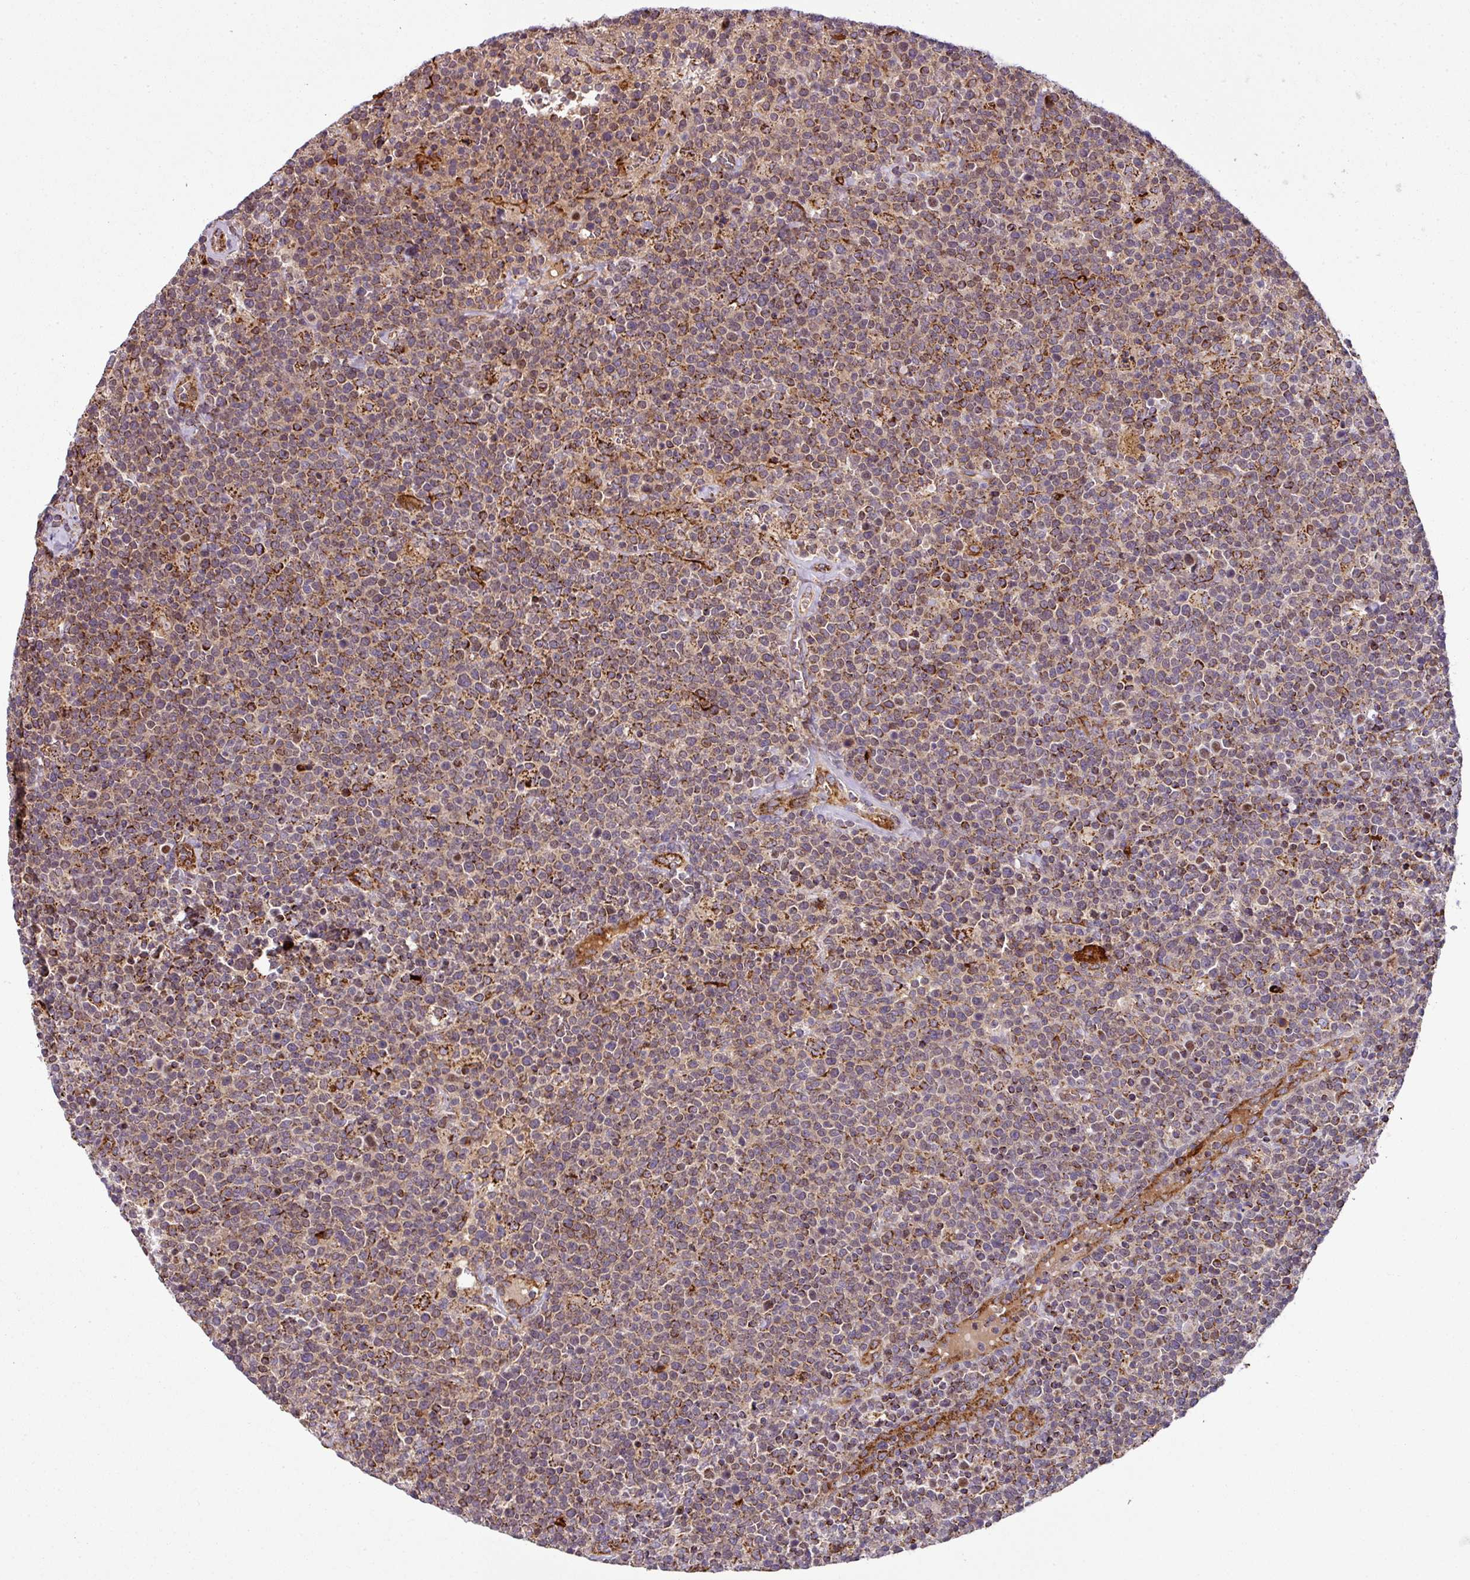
{"staining": {"intensity": "moderate", "quantity": ">75%", "location": "cytoplasmic/membranous"}, "tissue": "lymphoma", "cell_type": "Tumor cells", "image_type": "cancer", "snomed": [{"axis": "morphology", "description": "Malignant lymphoma, non-Hodgkin's type, High grade"}, {"axis": "topography", "description": "Lymph node"}], "caption": "Immunohistochemistry (IHC) micrograph of neoplastic tissue: malignant lymphoma, non-Hodgkin's type (high-grade) stained using IHC shows medium levels of moderate protein expression localized specifically in the cytoplasmic/membranous of tumor cells, appearing as a cytoplasmic/membranous brown color.", "gene": "PRELID3B", "patient": {"sex": "male", "age": 61}}